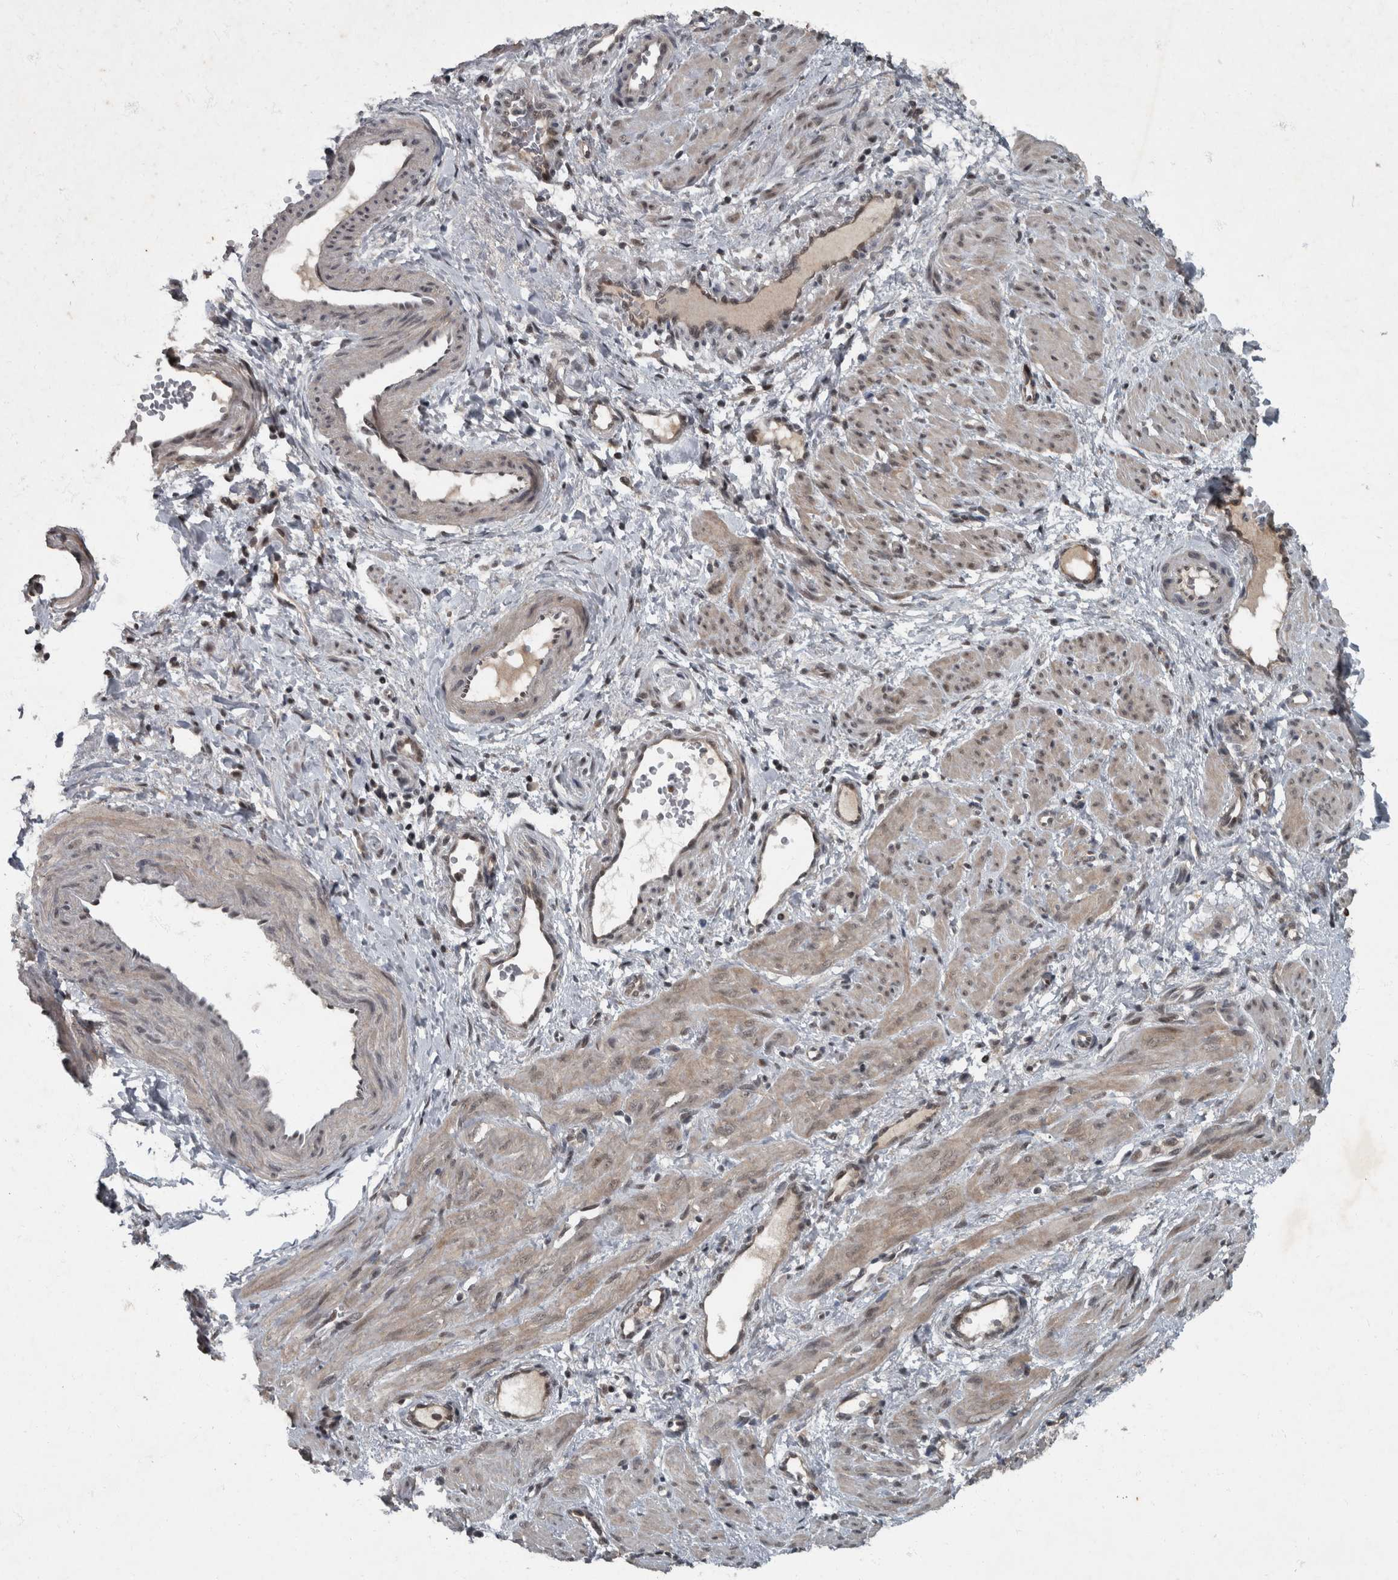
{"staining": {"intensity": "moderate", "quantity": "25%-75%", "location": "cytoplasmic/membranous,nuclear"}, "tissue": "smooth muscle", "cell_type": "Smooth muscle cells", "image_type": "normal", "snomed": [{"axis": "morphology", "description": "Normal tissue, NOS"}, {"axis": "topography", "description": "Endometrium"}], "caption": "Moderate cytoplasmic/membranous,nuclear staining for a protein is present in approximately 25%-75% of smooth muscle cells of unremarkable smooth muscle using immunohistochemistry (IHC).", "gene": "WDR33", "patient": {"sex": "female", "age": 33}}